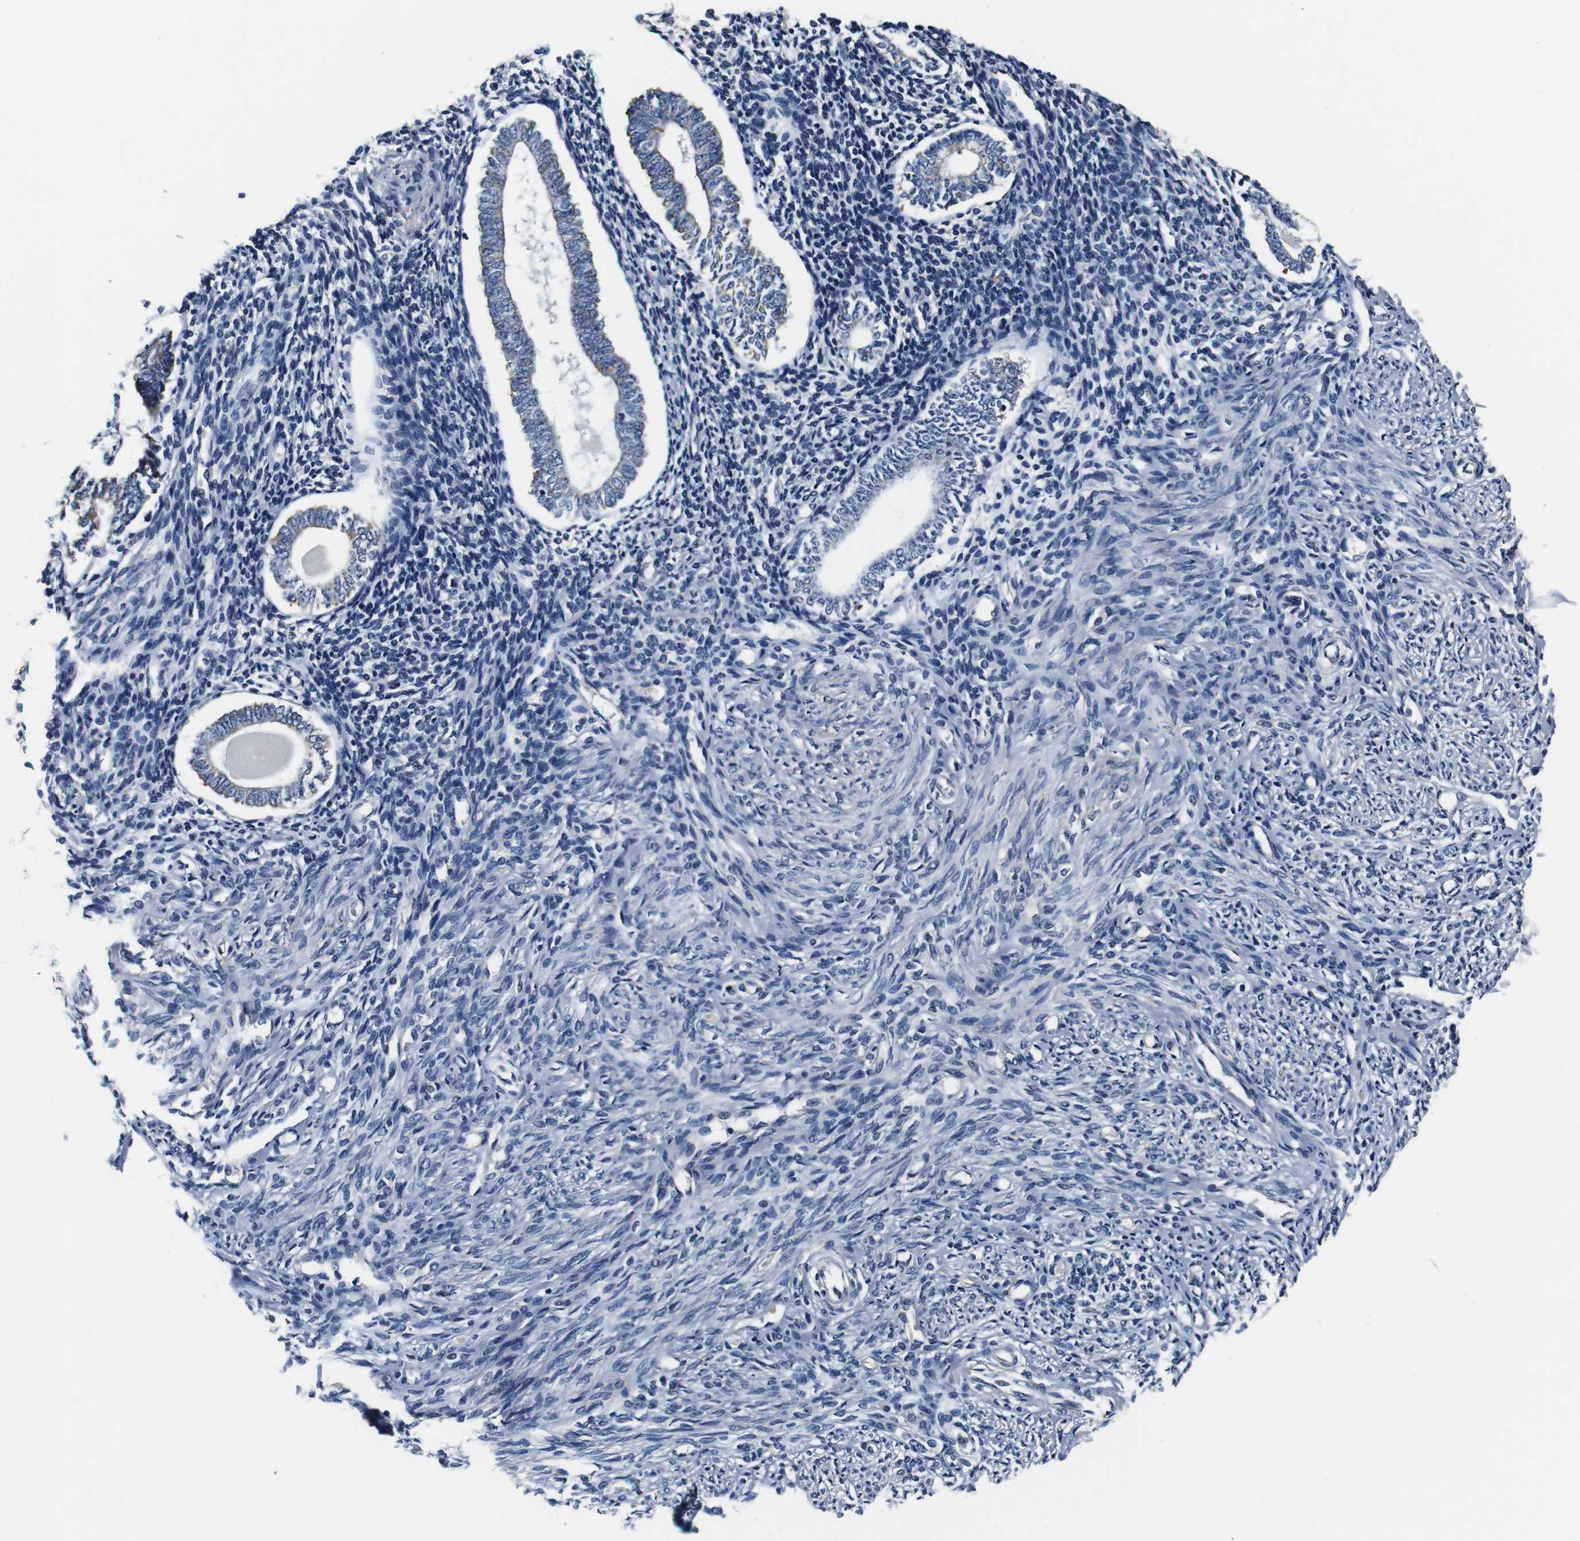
{"staining": {"intensity": "moderate", "quantity": "25%-75%", "location": "cytoplasmic/membranous"}, "tissue": "endometrium", "cell_type": "Cells in endometrial stroma", "image_type": "normal", "snomed": [{"axis": "morphology", "description": "Normal tissue, NOS"}, {"axis": "topography", "description": "Endometrium"}], "caption": "An IHC image of benign tissue is shown. Protein staining in brown highlights moderate cytoplasmic/membranous positivity in endometrium within cells in endometrial stroma. The staining is performed using DAB brown chromogen to label protein expression. The nuclei are counter-stained blue using hematoxylin.", "gene": "COL1A1", "patient": {"sex": "female", "age": 71}}